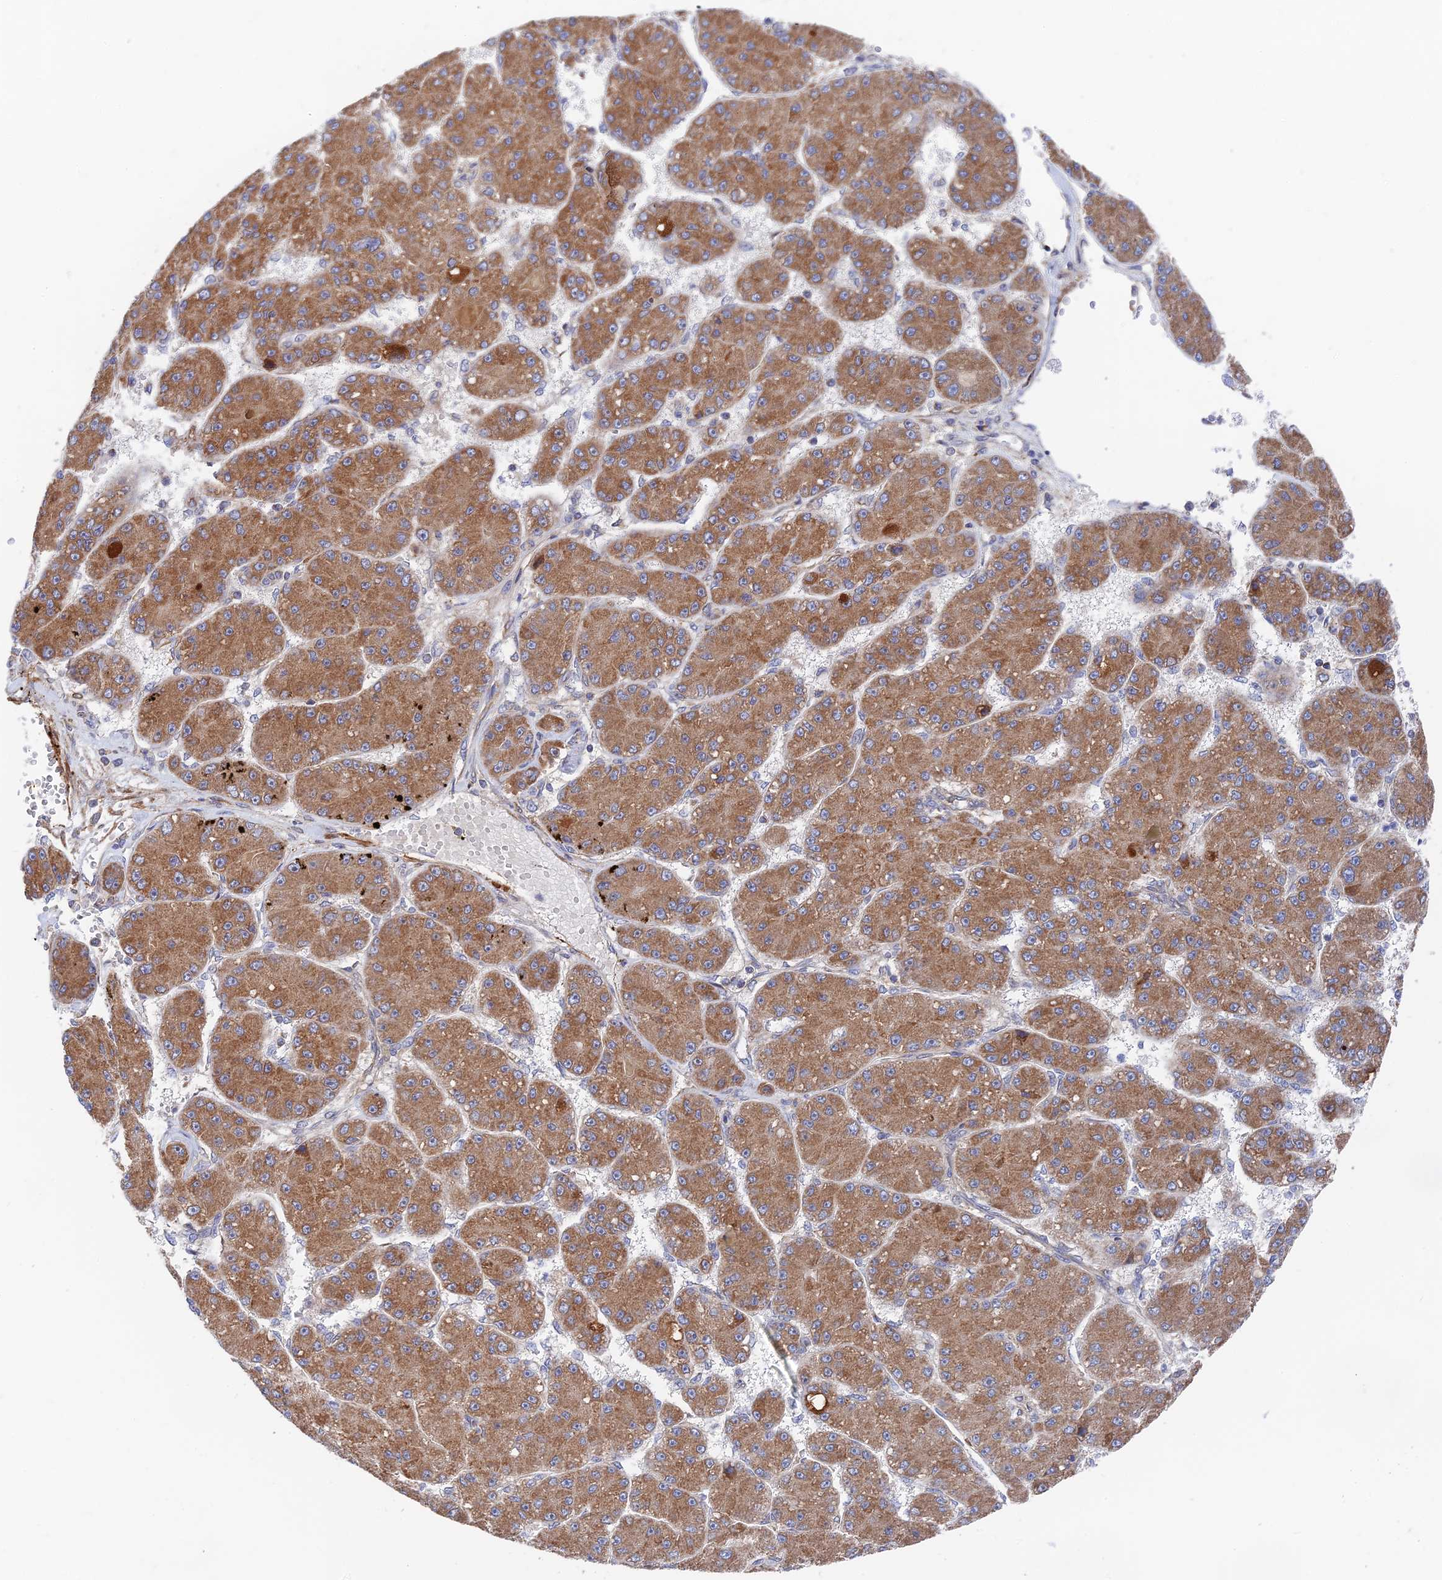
{"staining": {"intensity": "moderate", "quantity": ">75%", "location": "cytoplasmic/membranous"}, "tissue": "liver cancer", "cell_type": "Tumor cells", "image_type": "cancer", "snomed": [{"axis": "morphology", "description": "Carcinoma, Hepatocellular, NOS"}, {"axis": "topography", "description": "Liver"}], "caption": "An immunohistochemistry (IHC) micrograph of tumor tissue is shown. Protein staining in brown shows moderate cytoplasmic/membranous positivity in liver cancer within tumor cells.", "gene": "ZNF320", "patient": {"sex": "male", "age": 67}}